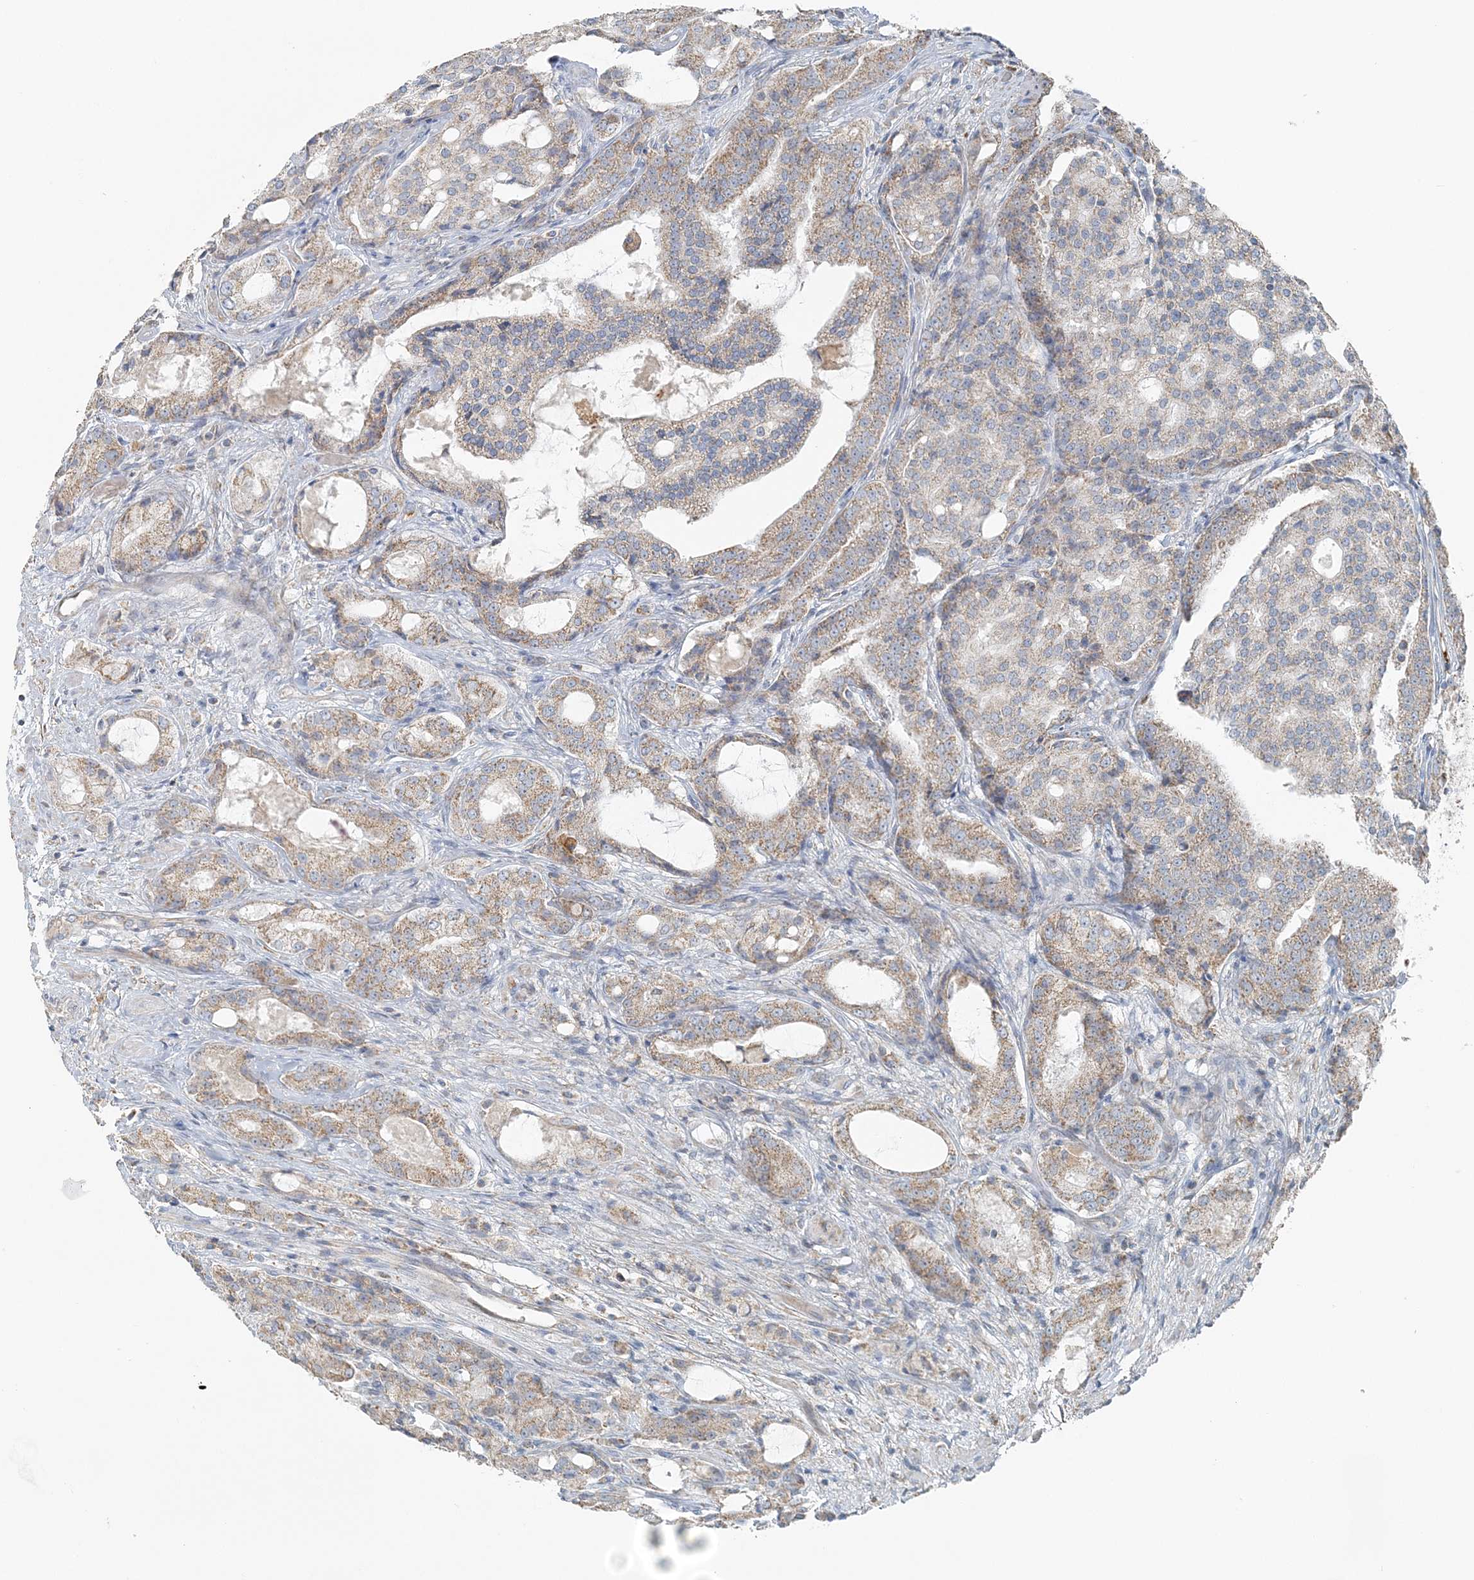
{"staining": {"intensity": "moderate", "quantity": "25%-75%", "location": "cytoplasmic/membranous"}, "tissue": "prostate cancer", "cell_type": "Tumor cells", "image_type": "cancer", "snomed": [{"axis": "morphology", "description": "Adenocarcinoma, High grade"}, {"axis": "topography", "description": "Prostate"}], "caption": "Prostate cancer (high-grade adenocarcinoma) stained with a protein marker shows moderate staining in tumor cells.", "gene": "SLC22A16", "patient": {"sex": "male", "age": 72}}